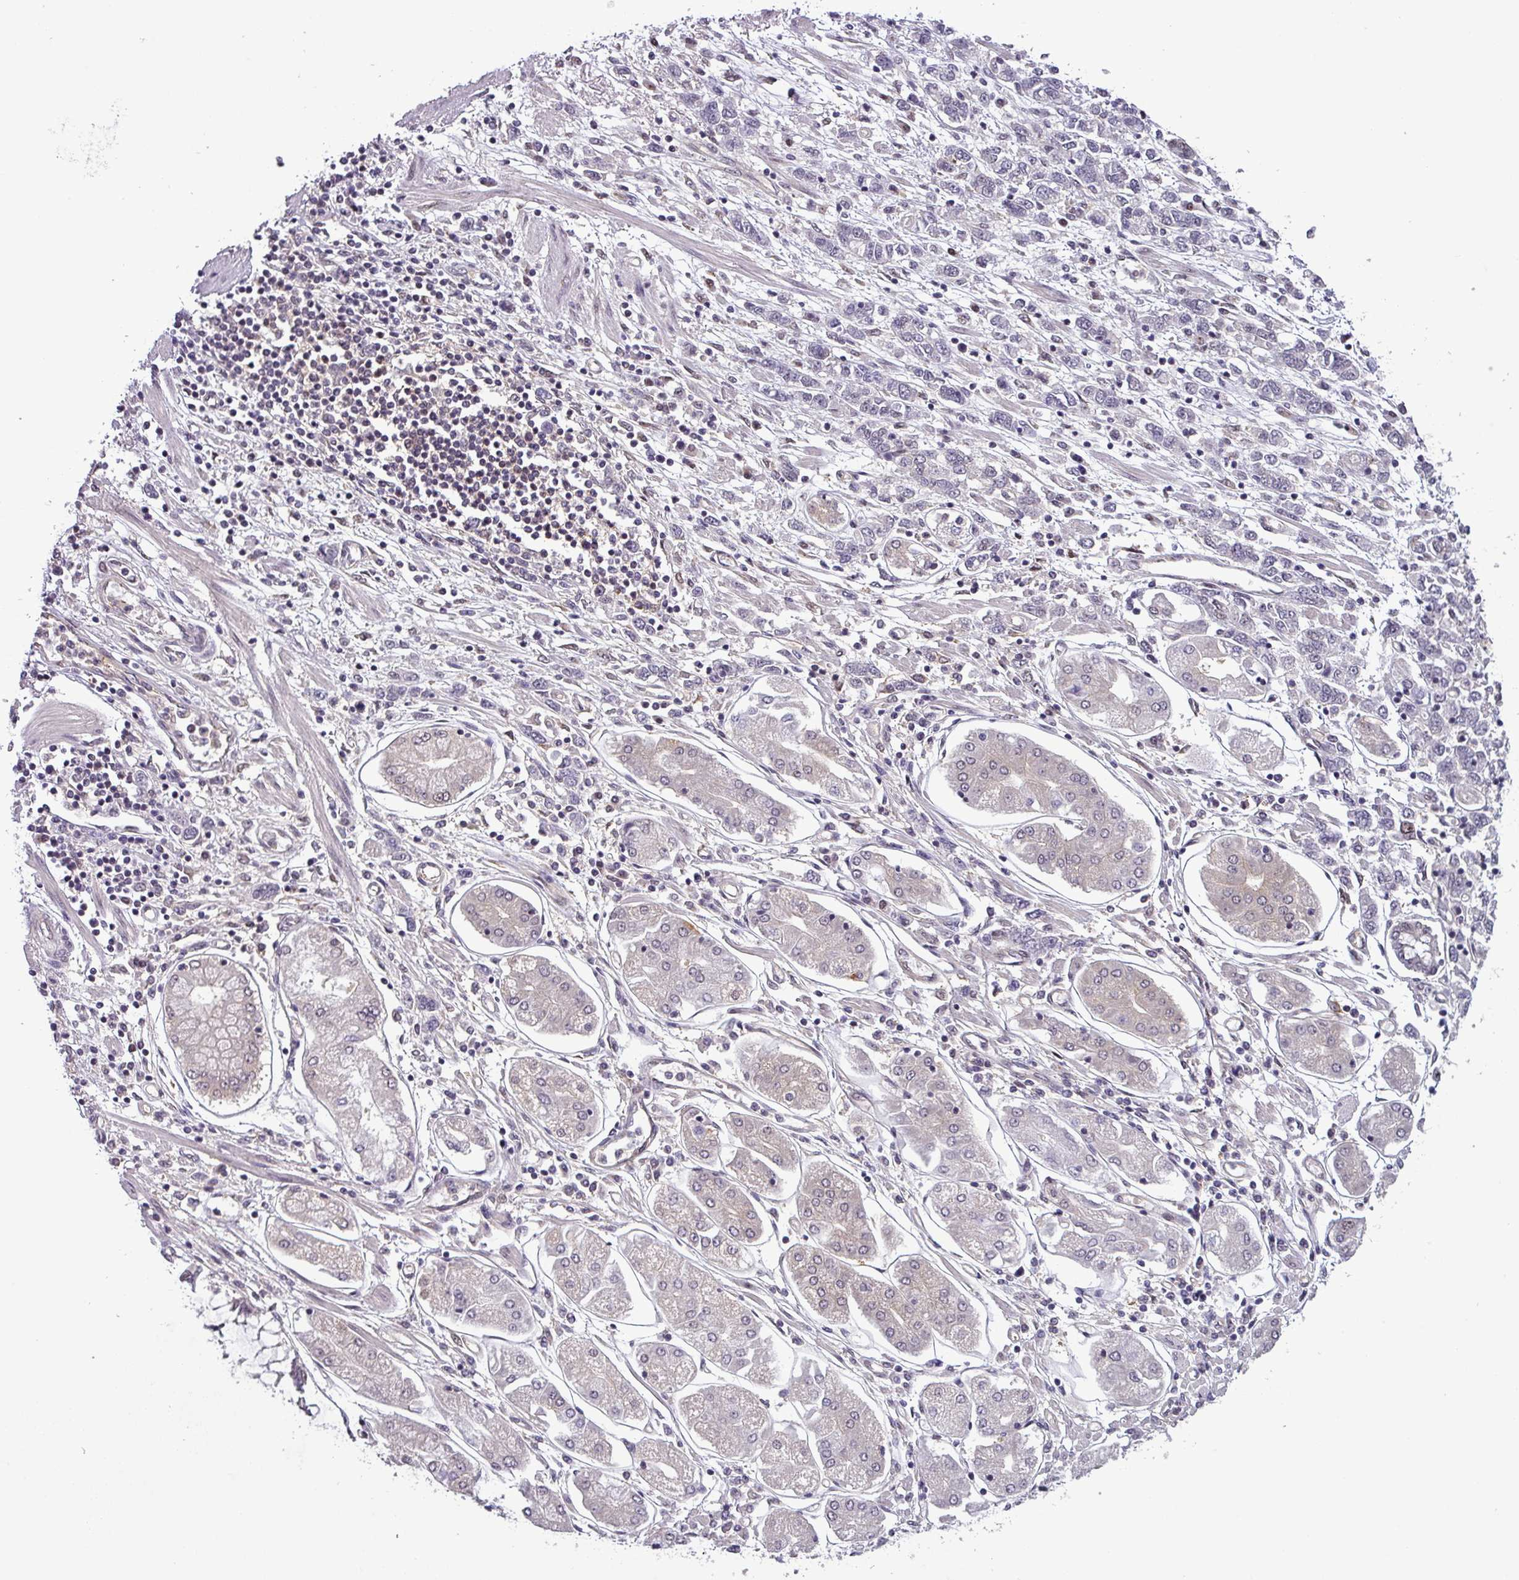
{"staining": {"intensity": "negative", "quantity": "none", "location": "none"}, "tissue": "stomach cancer", "cell_type": "Tumor cells", "image_type": "cancer", "snomed": [{"axis": "morphology", "description": "Adenocarcinoma, NOS"}, {"axis": "topography", "description": "Stomach"}], "caption": "This is a photomicrograph of immunohistochemistry (IHC) staining of adenocarcinoma (stomach), which shows no positivity in tumor cells. (DAB (3,3'-diaminobenzidine) immunohistochemistry with hematoxylin counter stain).", "gene": "NPFFR1", "patient": {"sex": "female", "age": 76}}